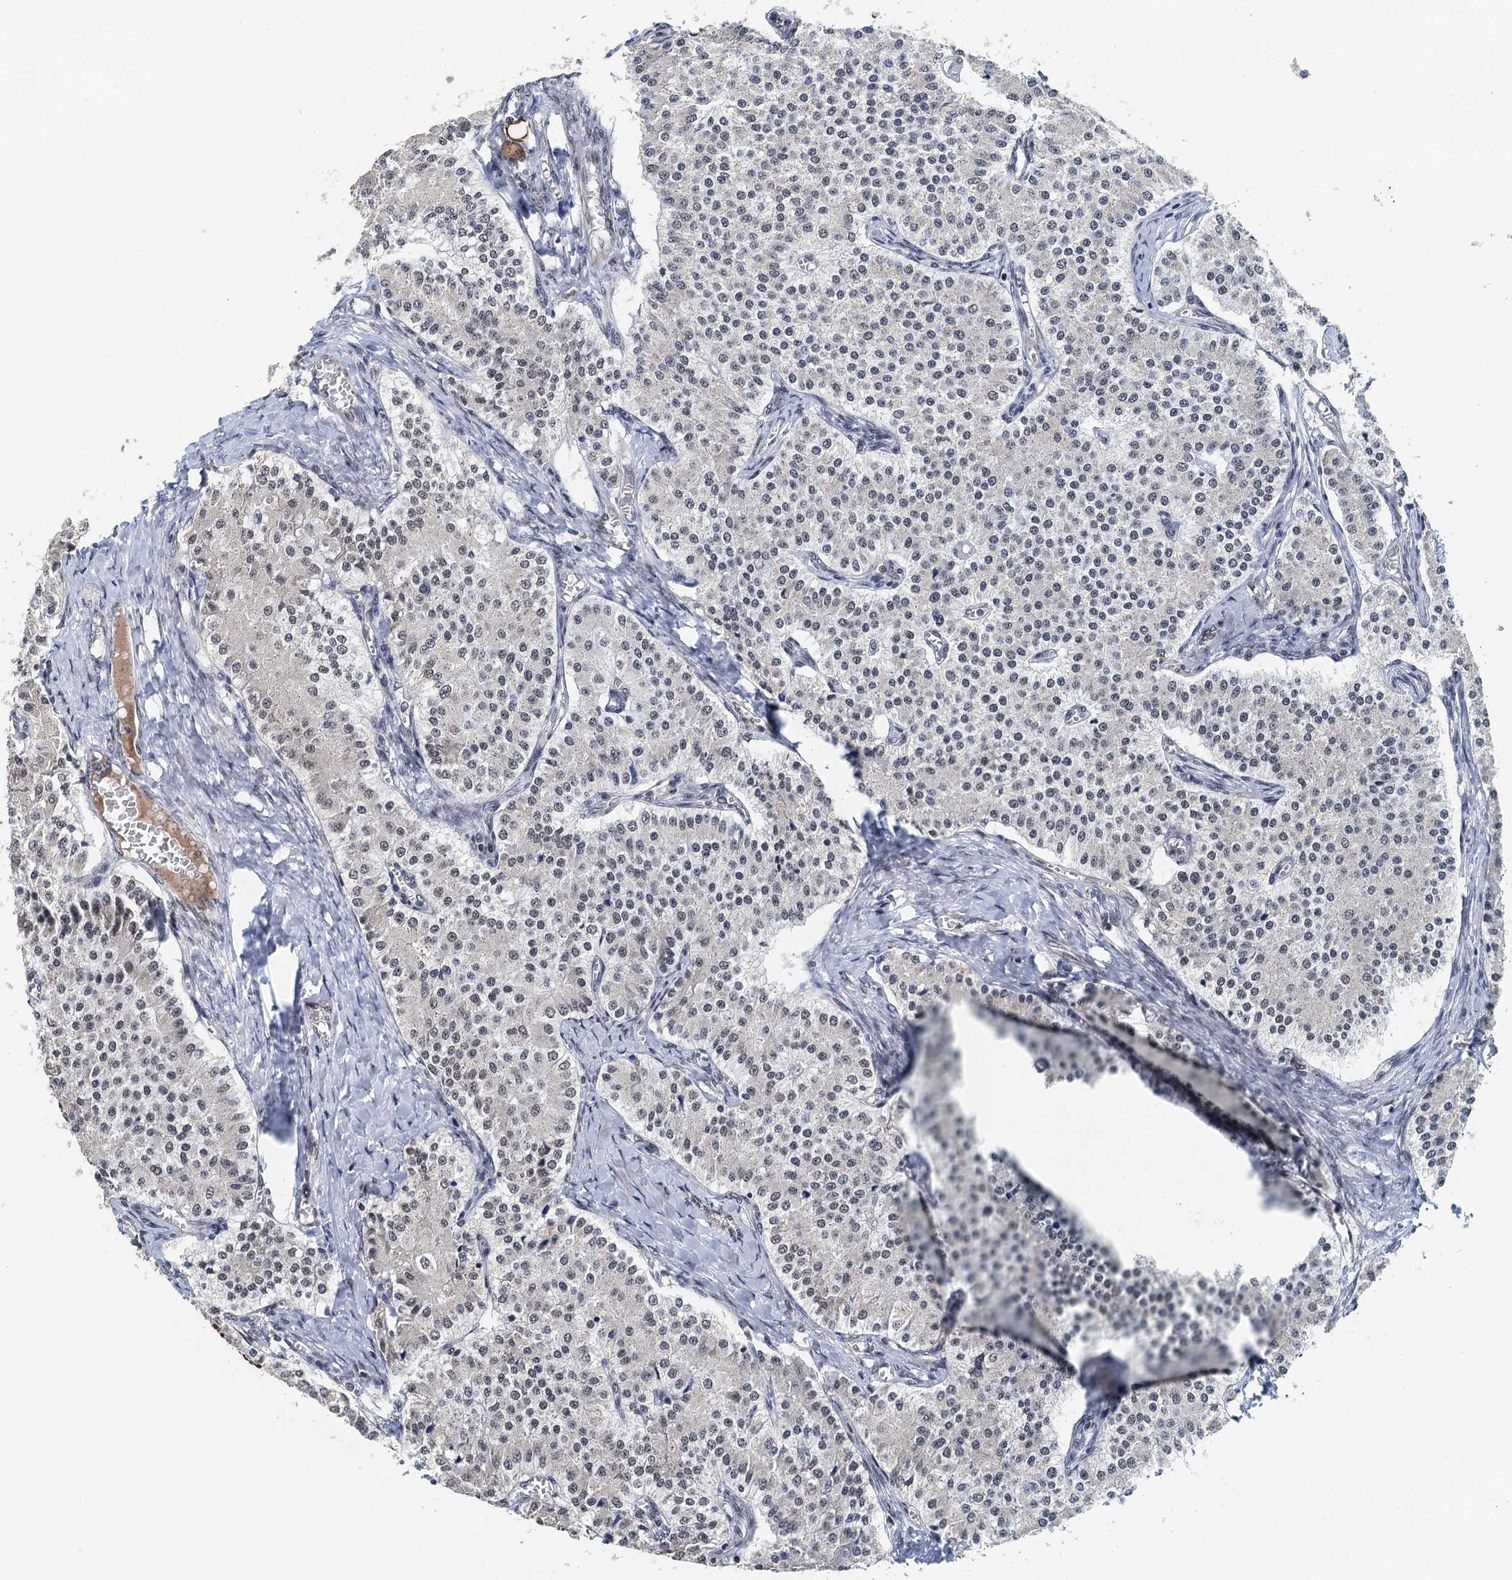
{"staining": {"intensity": "weak", "quantity": "25%-75%", "location": "nuclear"}, "tissue": "carcinoid", "cell_type": "Tumor cells", "image_type": "cancer", "snomed": [{"axis": "morphology", "description": "Carcinoid, malignant, NOS"}, {"axis": "topography", "description": "Colon"}], "caption": "Immunohistochemical staining of human carcinoid demonstrates low levels of weak nuclear protein positivity in approximately 25%-75% of tumor cells.", "gene": "MTA3", "patient": {"sex": "female", "age": 52}}